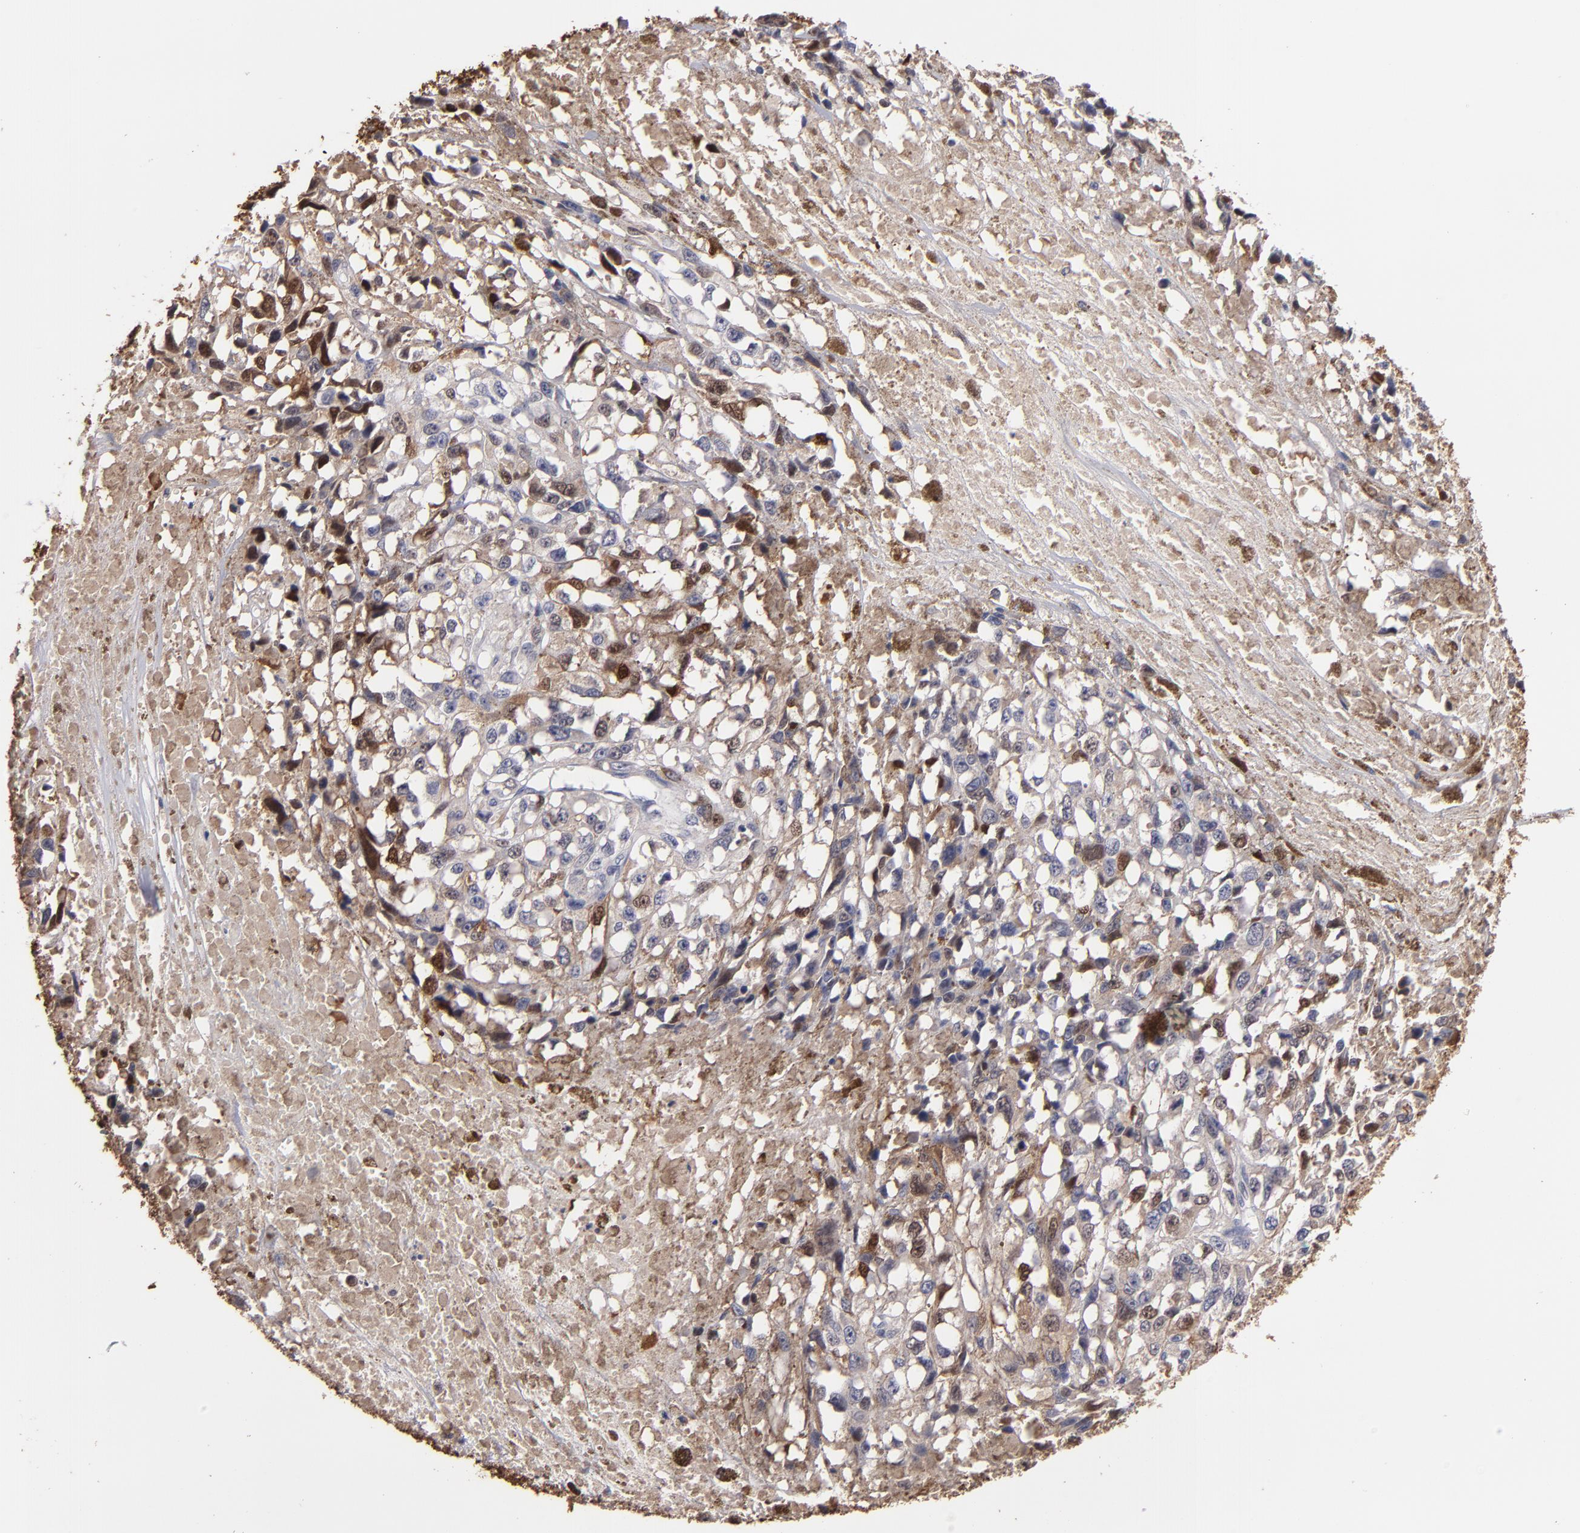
{"staining": {"intensity": "moderate", "quantity": "25%-75%", "location": "cytoplasmic/membranous,nuclear"}, "tissue": "melanoma", "cell_type": "Tumor cells", "image_type": "cancer", "snomed": [{"axis": "morphology", "description": "Malignant melanoma, Metastatic site"}, {"axis": "topography", "description": "Lymph node"}], "caption": "Immunohistochemistry (DAB) staining of human melanoma reveals moderate cytoplasmic/membranous and nuclear protein staining in approximately 25%-75% of tumor cells.", "gene": "S100A1", "patient": {"sex": "male", "age": 59}}